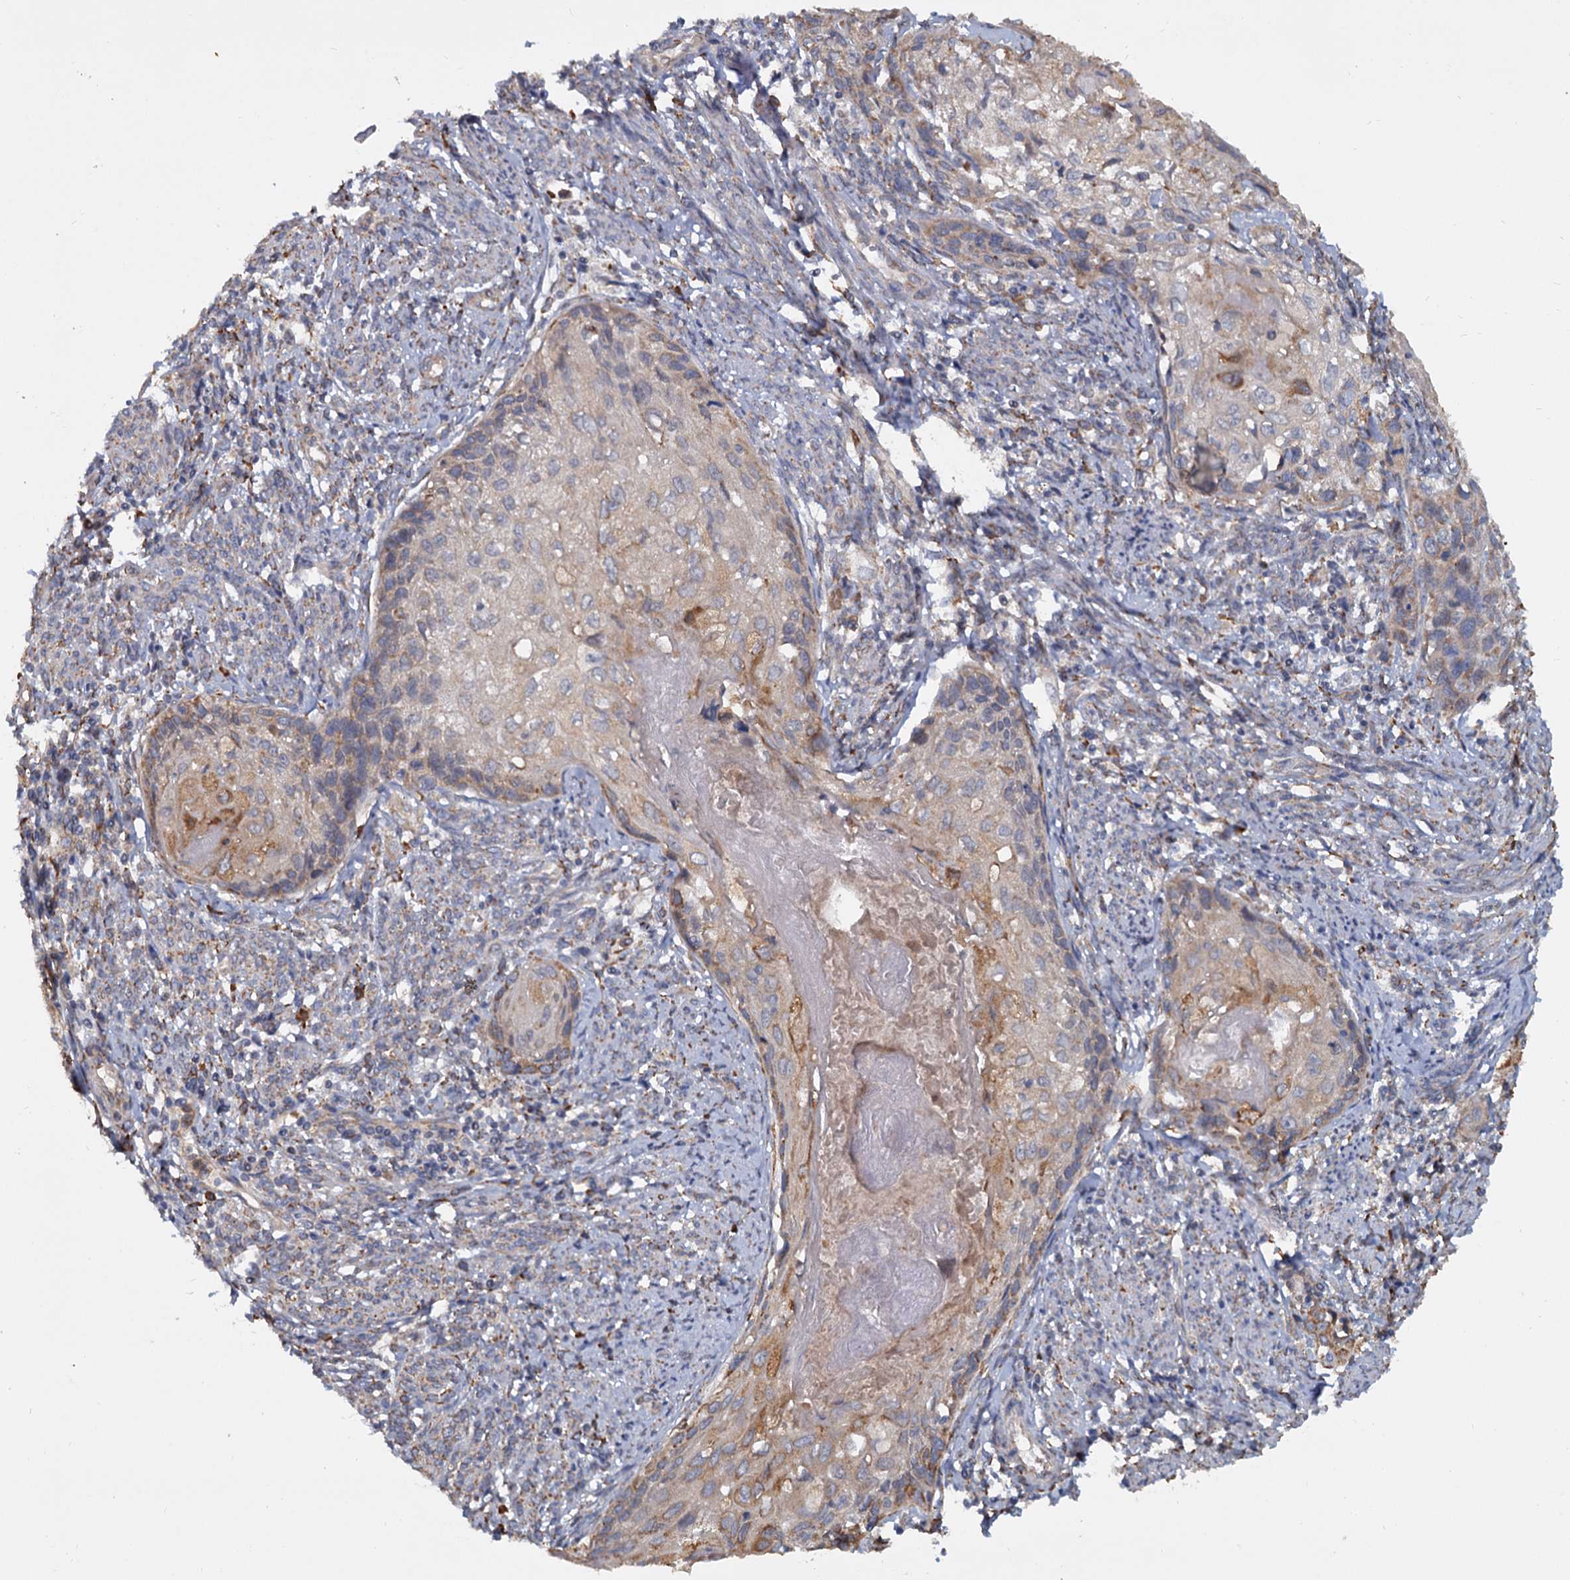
{"staining": {"intensity": "weak", "quantity": "25%-75%", "location": "cytoplasmic/membranous"}, "tissue": "cervical cancer", "cell_type": "Tumor cells", "image_type": "cancer", "snomed": [{"axis": "morphology", "description": "Squamous cell carcinoma, NOS"}, {"axis": "topography", "description": "Cervix"}], "caption": "Immunohistochemical staining of human cervical cancer (squamous cell carcinoma) demonstrates weak cytoplasmic/membranous protein staining in approximately 25%-75% of tumor cells. (DAB (3,3'-diaminobenzidine) = brown stain, brightfield microscopy at high magnification).", "gene": "LRRC51", "patient": {"sex": "female", "age": 67}}